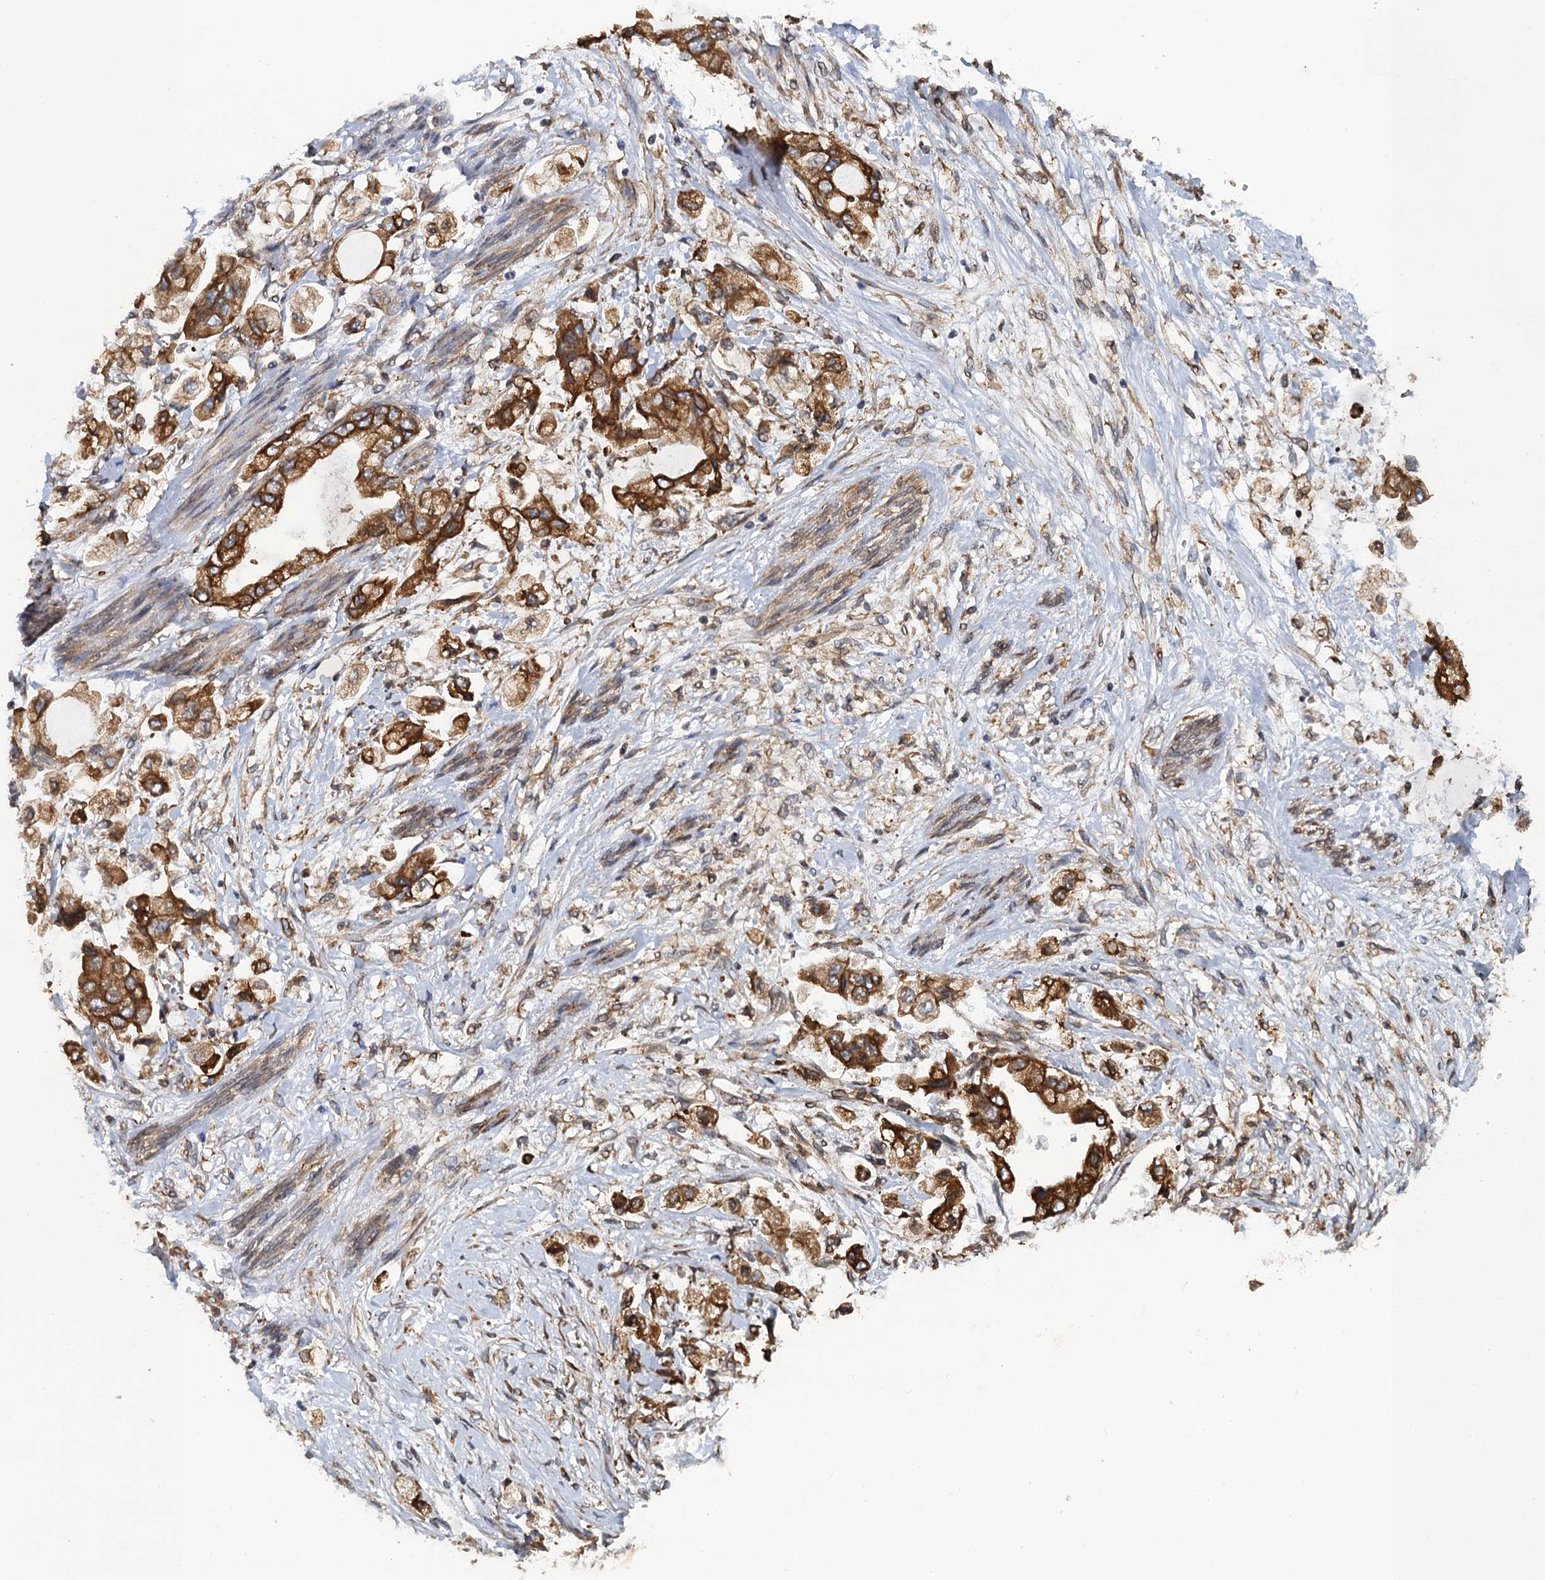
{"staining": {"intensity": "strong", "quantity": ">75%", "location": "cytoplasmic/membranous"}, "tissue": "stomach cancer", "cell_type": "Tumor cells", "image_type": "cancer", "snomed": [{"axis": "morphology", "description": "Adenocarcinoma, NOS"}, {"axis": "topography", "description": "Stomach"}], "caption": "A photomicrograph showing strong cytoplasmic/membranous positivity in approximately >75% of tumor cells in stomach cancer (adenocarcinoma), as visualized by brown immunohistochemical staining.", "gene": "ARMC5", "patient": {"sex": "male", "age": 62}}